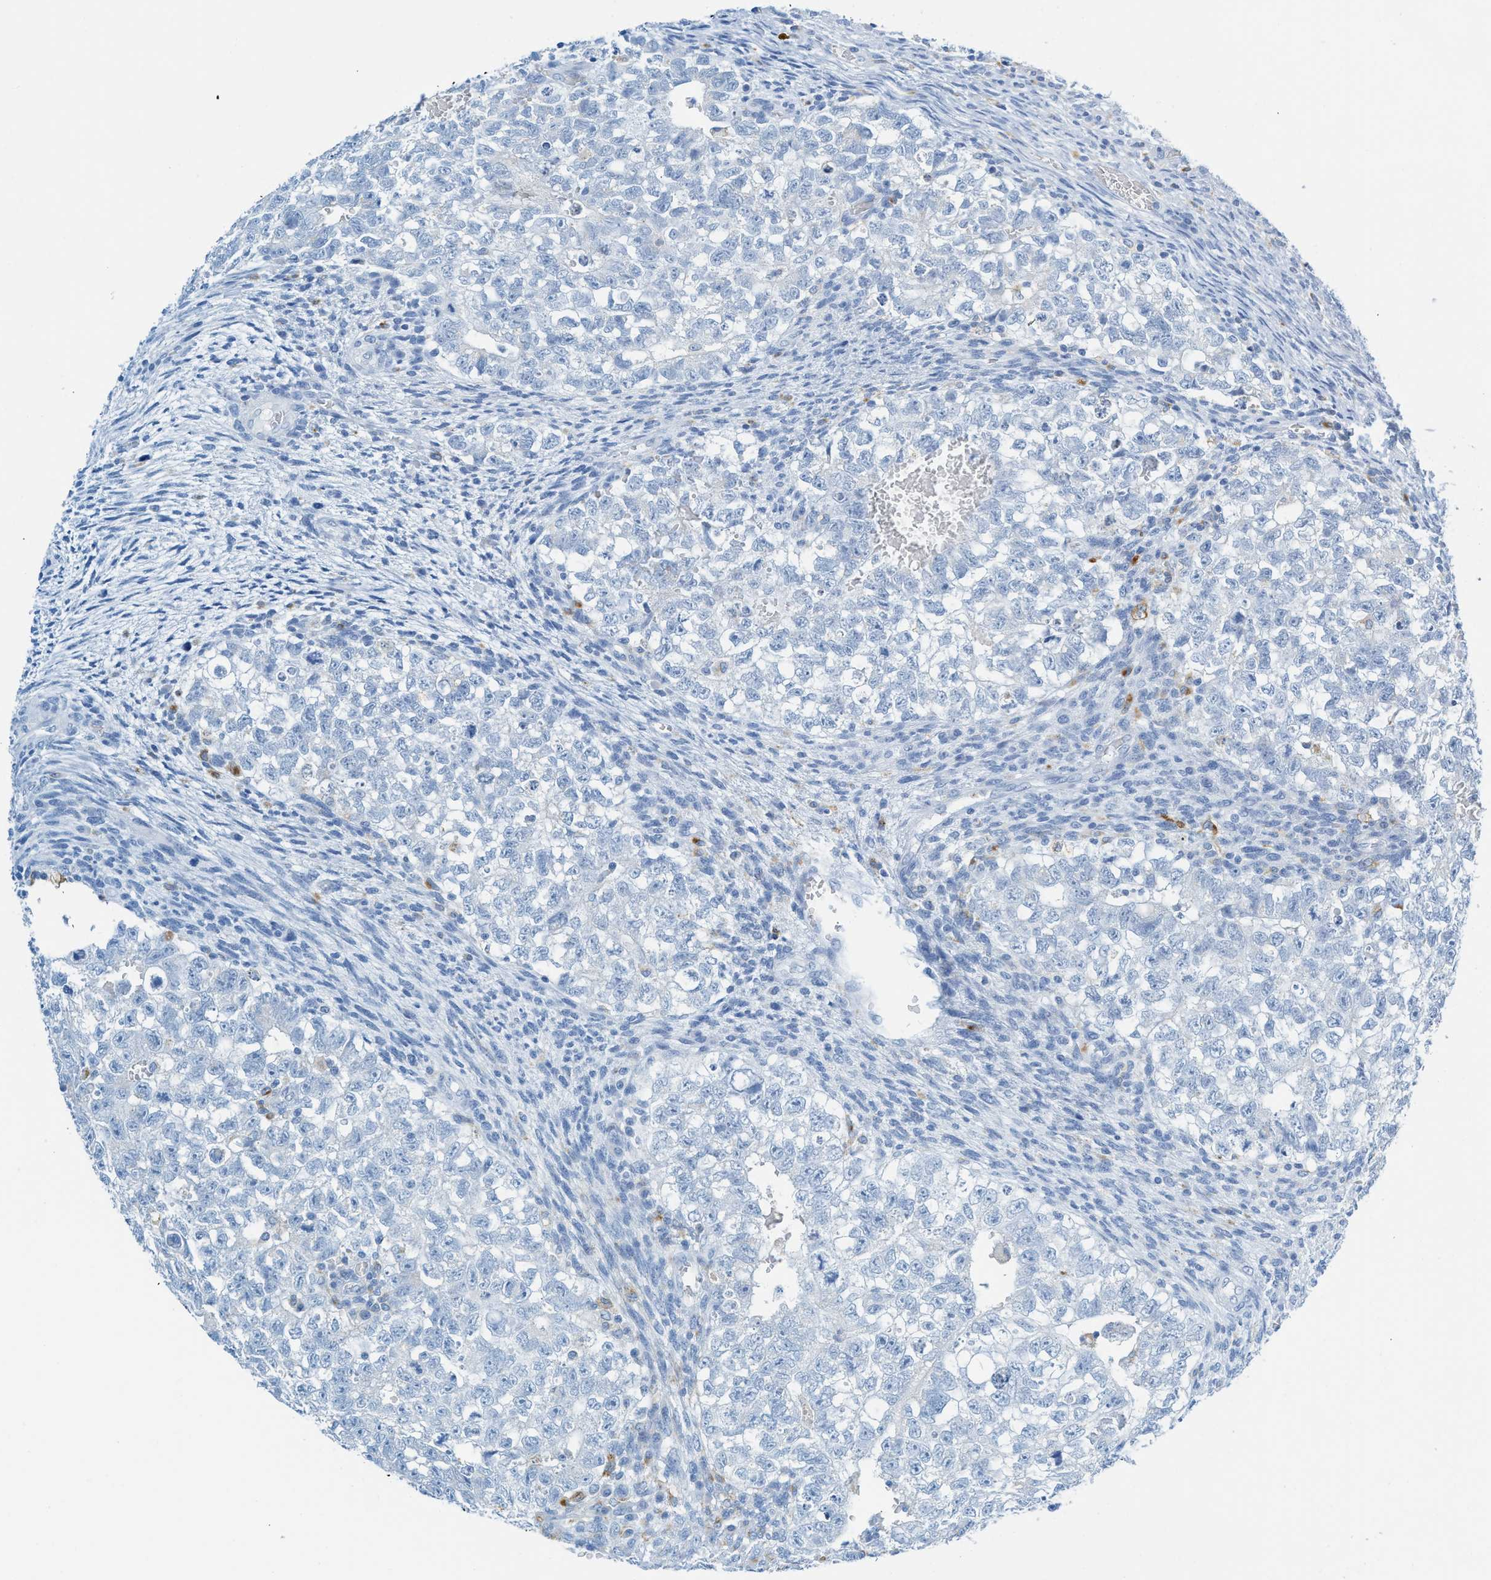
{"staining": {"intensity": "negative", "quantity": "none", "location": "none"}, "tissue": "testis cancer", "cell_type": "Tumor cells", "image_type": "cancer", "snomed": [{"axis": "morphology", "description": "Seminoma, NOS"}, {"axis": "morphology", "description": "Carcinoma, Embryonal, NOS"}, {"axis": "topography", "description": "Testis"}], "caption": "Tumor cells show no significant protein staining in testis cancer.", "gene": "C21orf62", "patient": {"sex": "male", "age": 38}}